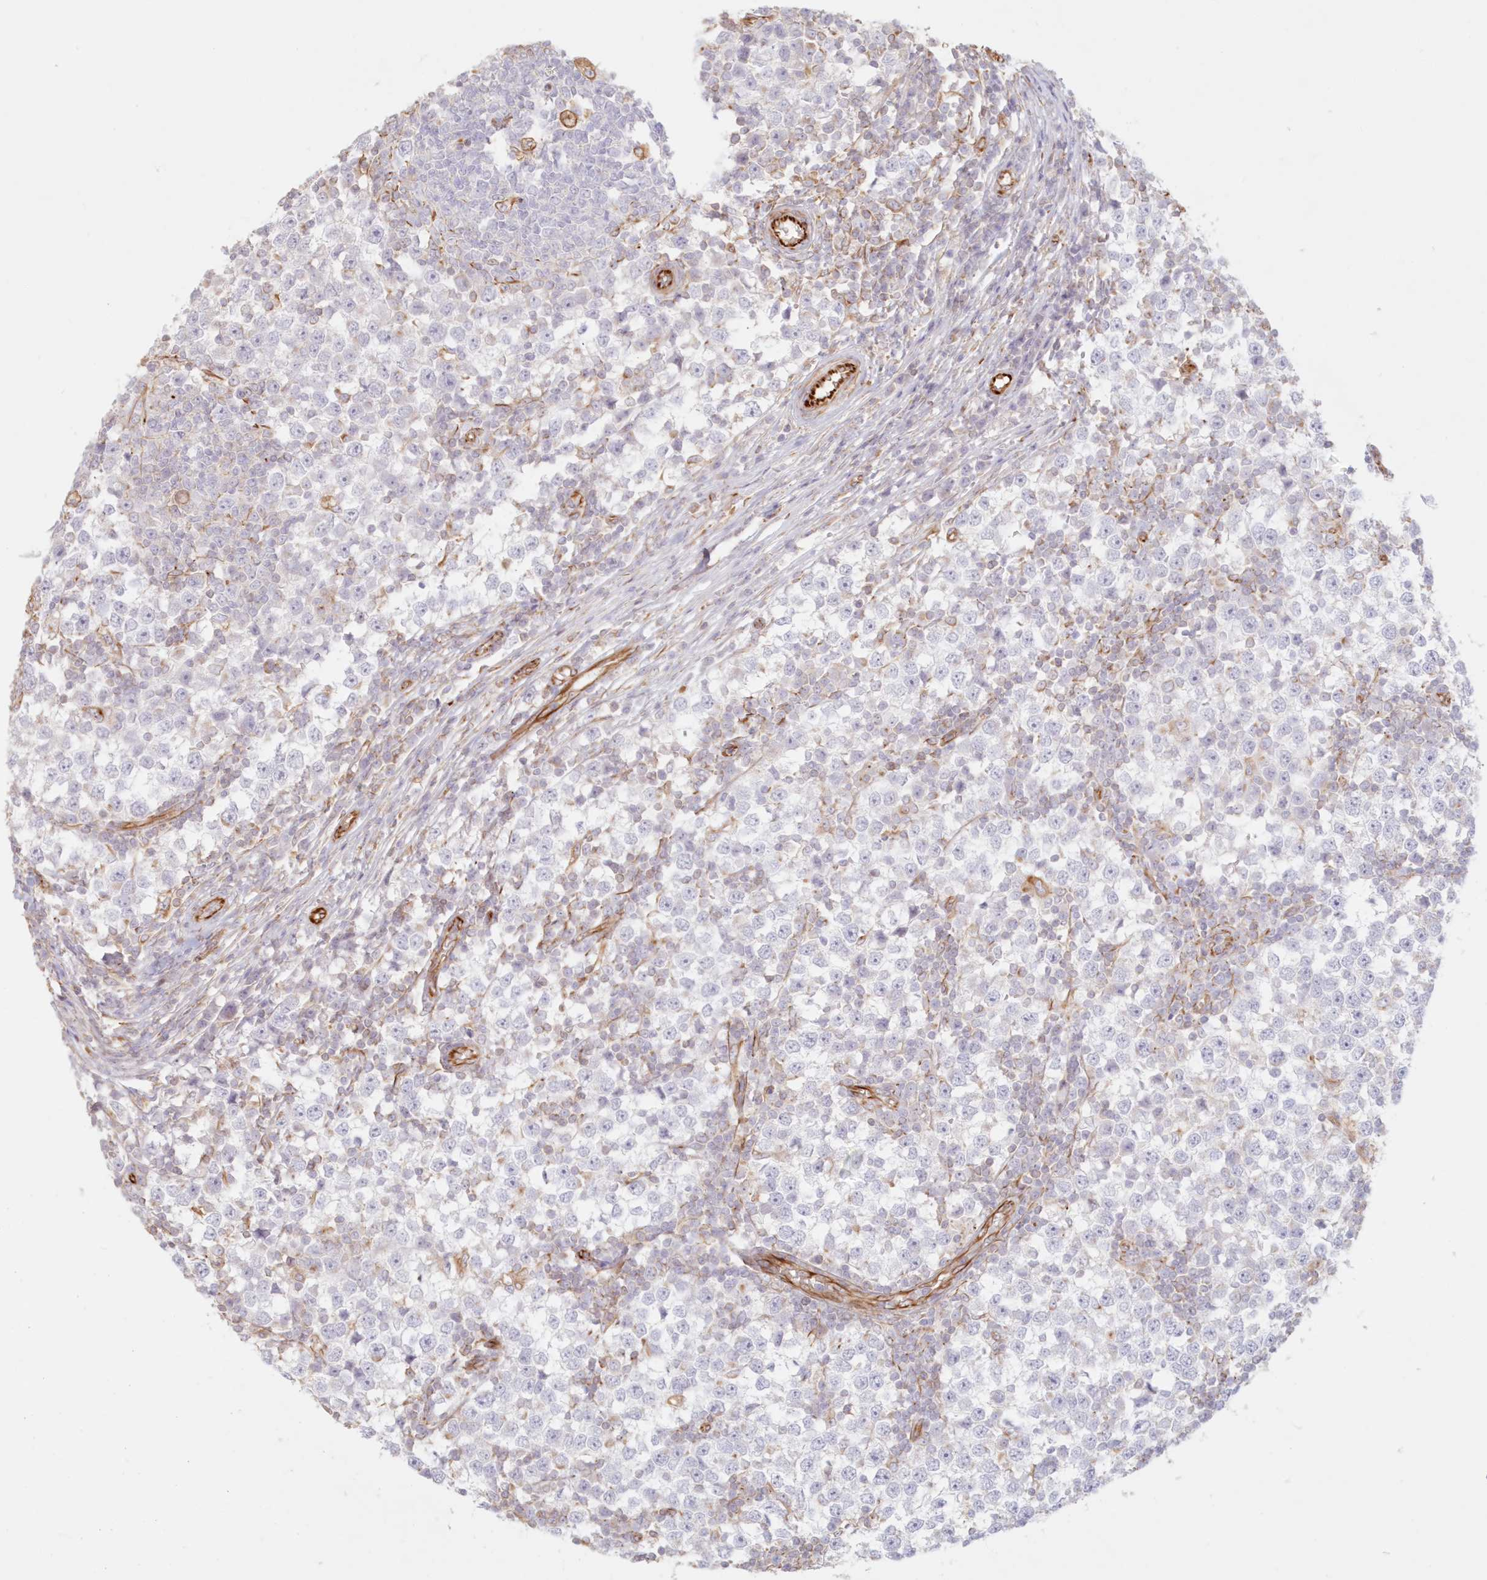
{"staining": {"intensity": "negative", "quantity": "none", "location": "none"}, "tissue": "testis cancer", "cell_type": "Tumor cells", "image_type": "cancer", "snomed": [{"axis": "morphology", "description": "Seminoma, NOS"}, {"axis": "topography", "description": "Testis"}], "caption": "Testis cancer (seminoma) was stained to show a protein in brown. There is no significant expression in tumor cells.", "gene": "DMRTB1", "patient": {"sex": "male", "age": 65}}